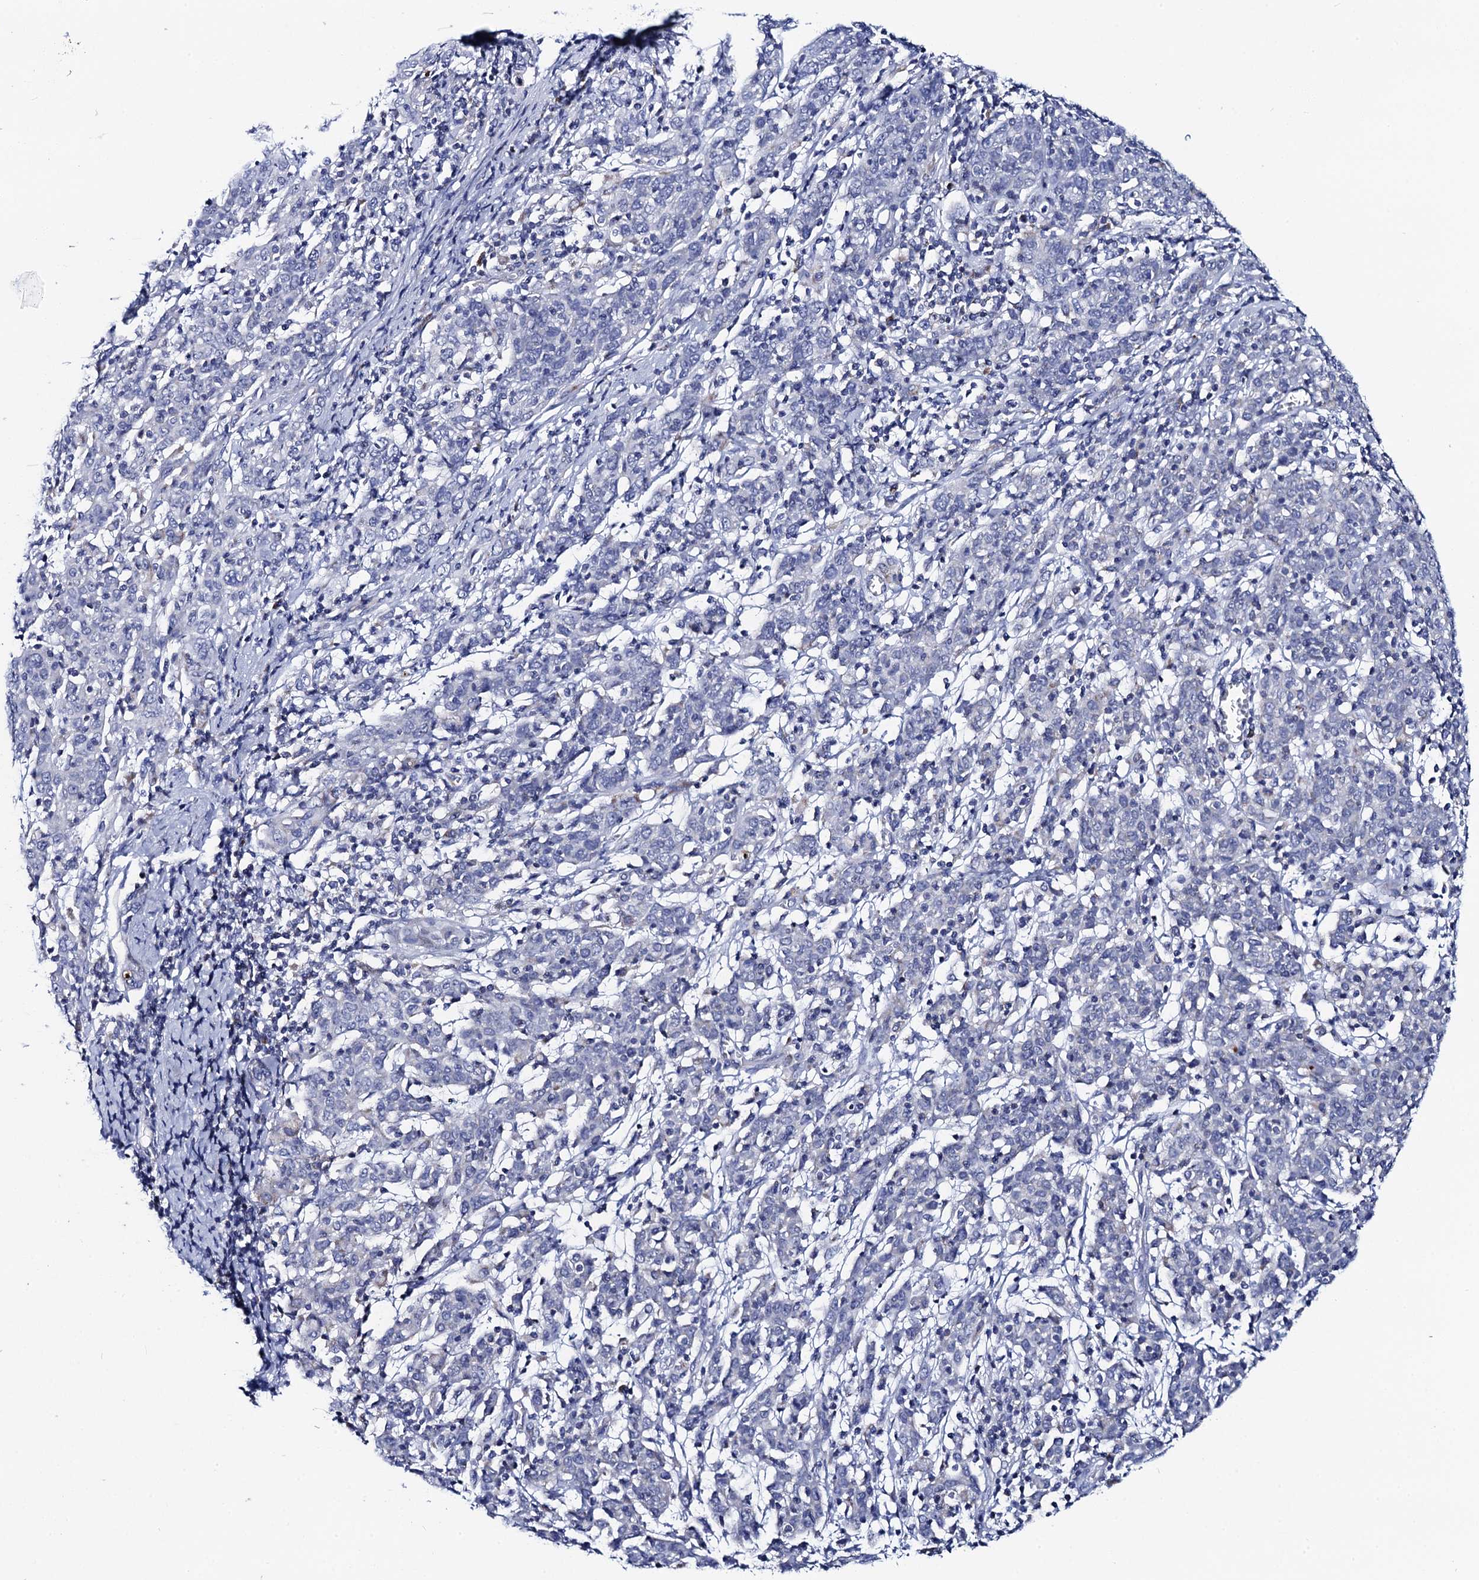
{"staining": {"intensity": "negative", "quantity": "none", "location": "none"}, "tissue": "cervical cancer", "cell_type": "Tumor cells", "image_type": "cancer", "snomed": [{"axis": "morphology", "description": "Squamous cell carcinoma, NOS"}, {"axis": "topography", "description": "Cervix"}], "caption": "DAB (3,3'-diaminobenzidine) immunohistochemical staining of squamous cell carcinoma (cervical) displays no significant staining in tumor cells.", "gene": "ACADSB", "patient": {"sex": "female", "age": 67}}